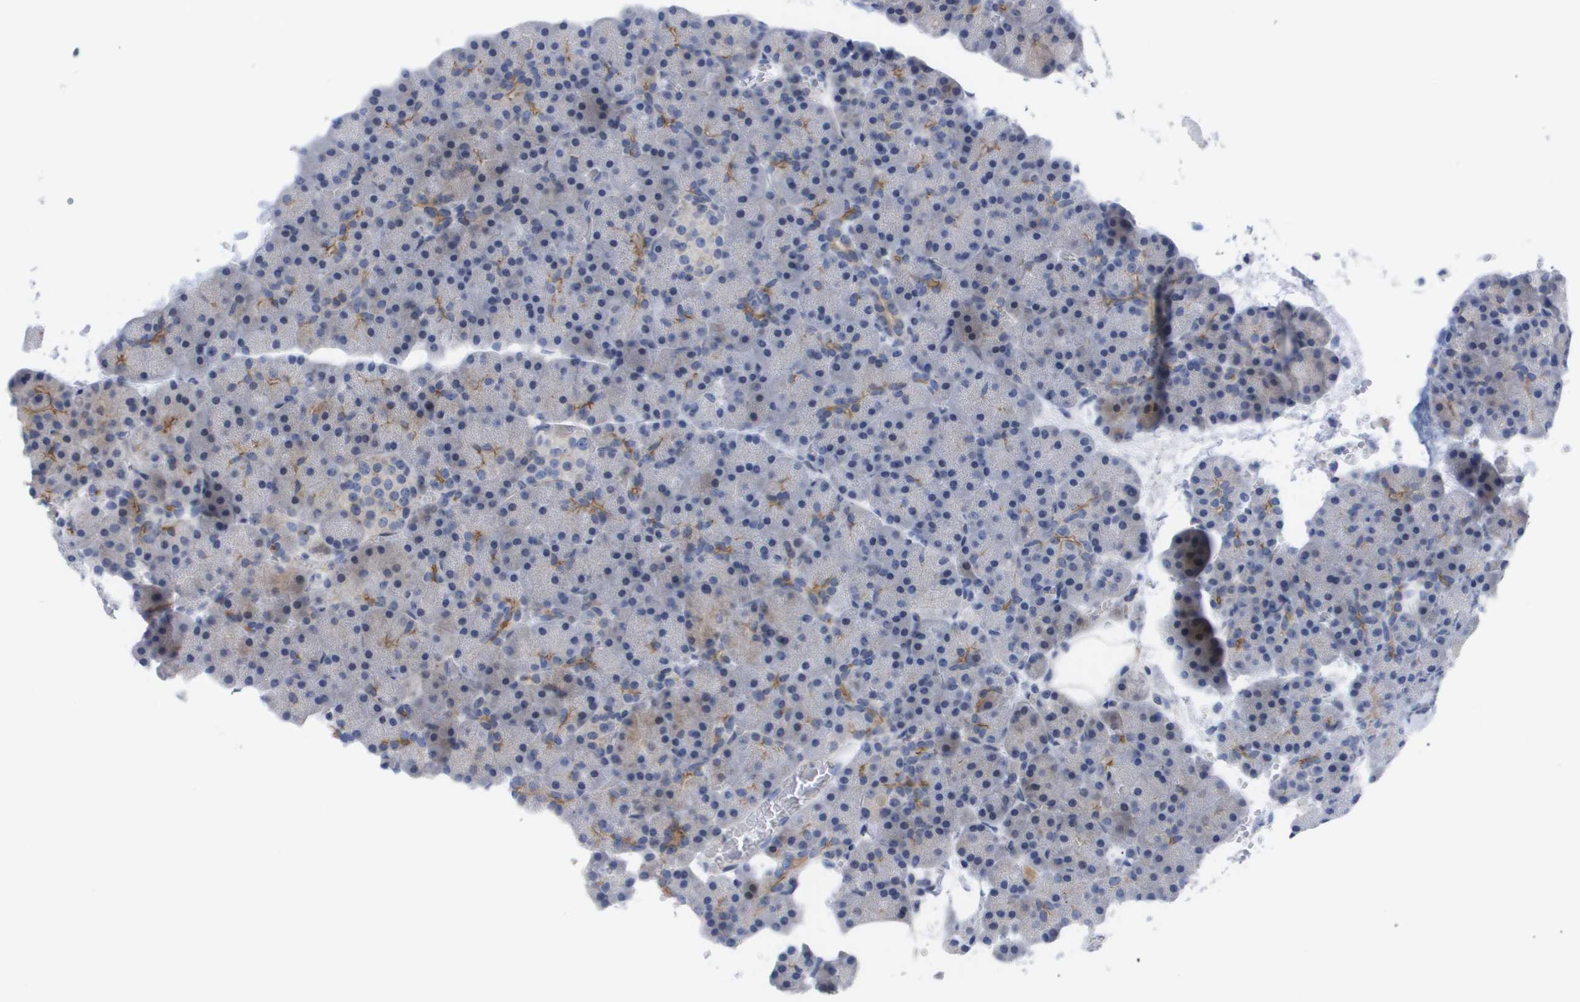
{"staining": {"intensity": "moderate", "quantity": "<25%", "location": "cytoplasmic/membranous"}, "tissue": "pancreas", "cell_type": "Exocrine glandular cells", "image_type": "normal", "snomed": [{"axis": "morphology", "description": "Normal tissue, NOS"}, {"axis": "topography", "description": "Pancreas"}], "caption": "Immunohistochemistry staining of normal pancreas, which demonstrates low levels of moderate cytoplasmic/membranous positivity in about <25% of exocrine glandular cells indicating moderate cytoplasmic/membranous protein positivity. The staining was performed using DAB (brown) for protein detection and nuclei were counterstained in hematoxylin (blue).", "gene": "CAV3", "patient": {"sex": "female", "age": 35}}